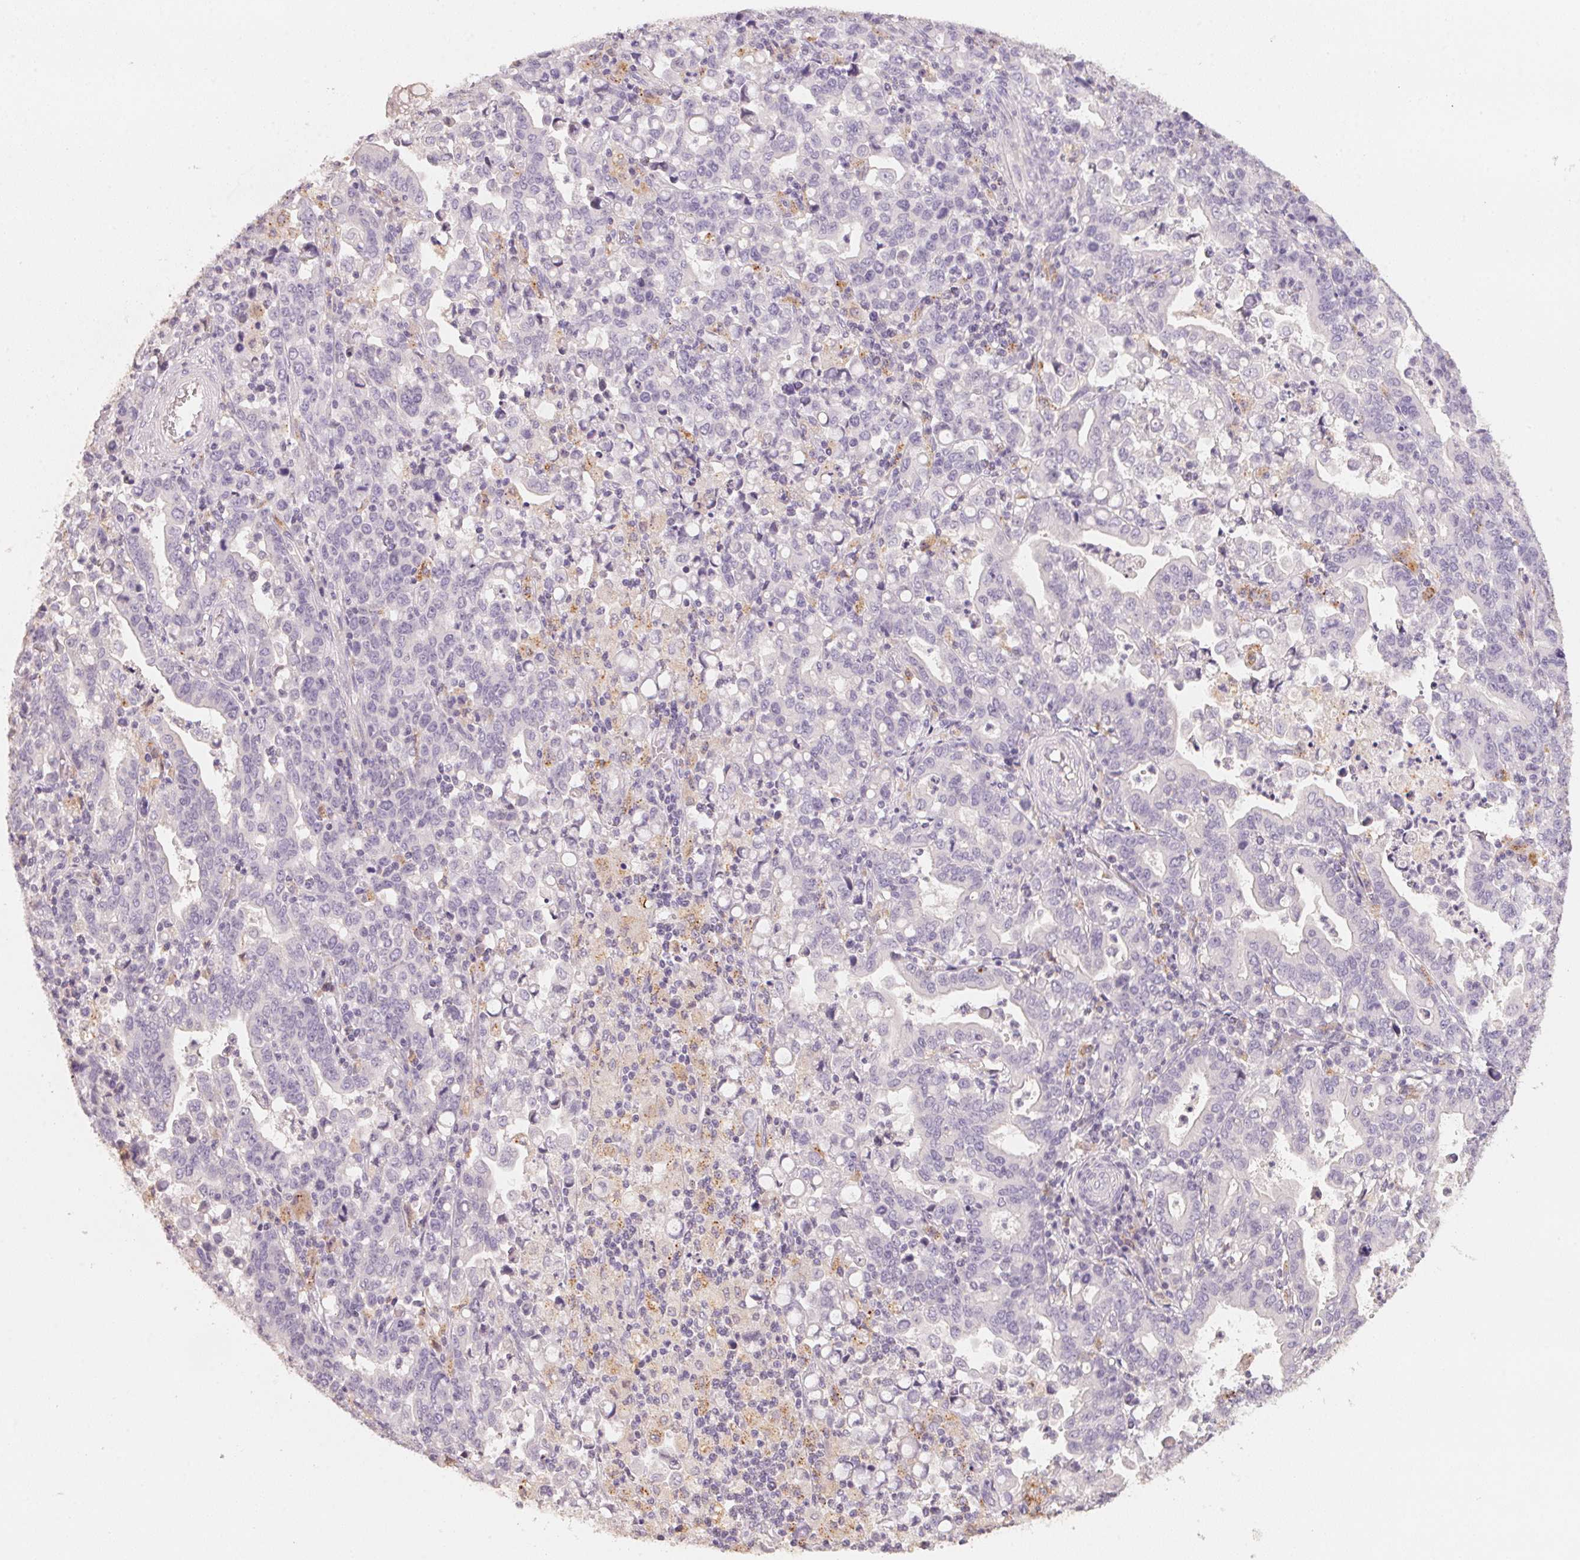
{"staining": {"intensity": "negative", "quantity": "none", "location": "none"}, "tissue": "stomach cancer", "cell_type": "Tumor cells", "image_type": "cancer", "snomed": [{"axis": "morphology", "description": "Adenocarcinoma, NOS"}, {"axis": "topography", "description": "Stomach, upper"}], "caption": "Stomach cancer stained for a protein using immunohistochemistry shows no staining tumor cells.", "gene": "TREH", "patient": {"sex": "male", "age": 69}}